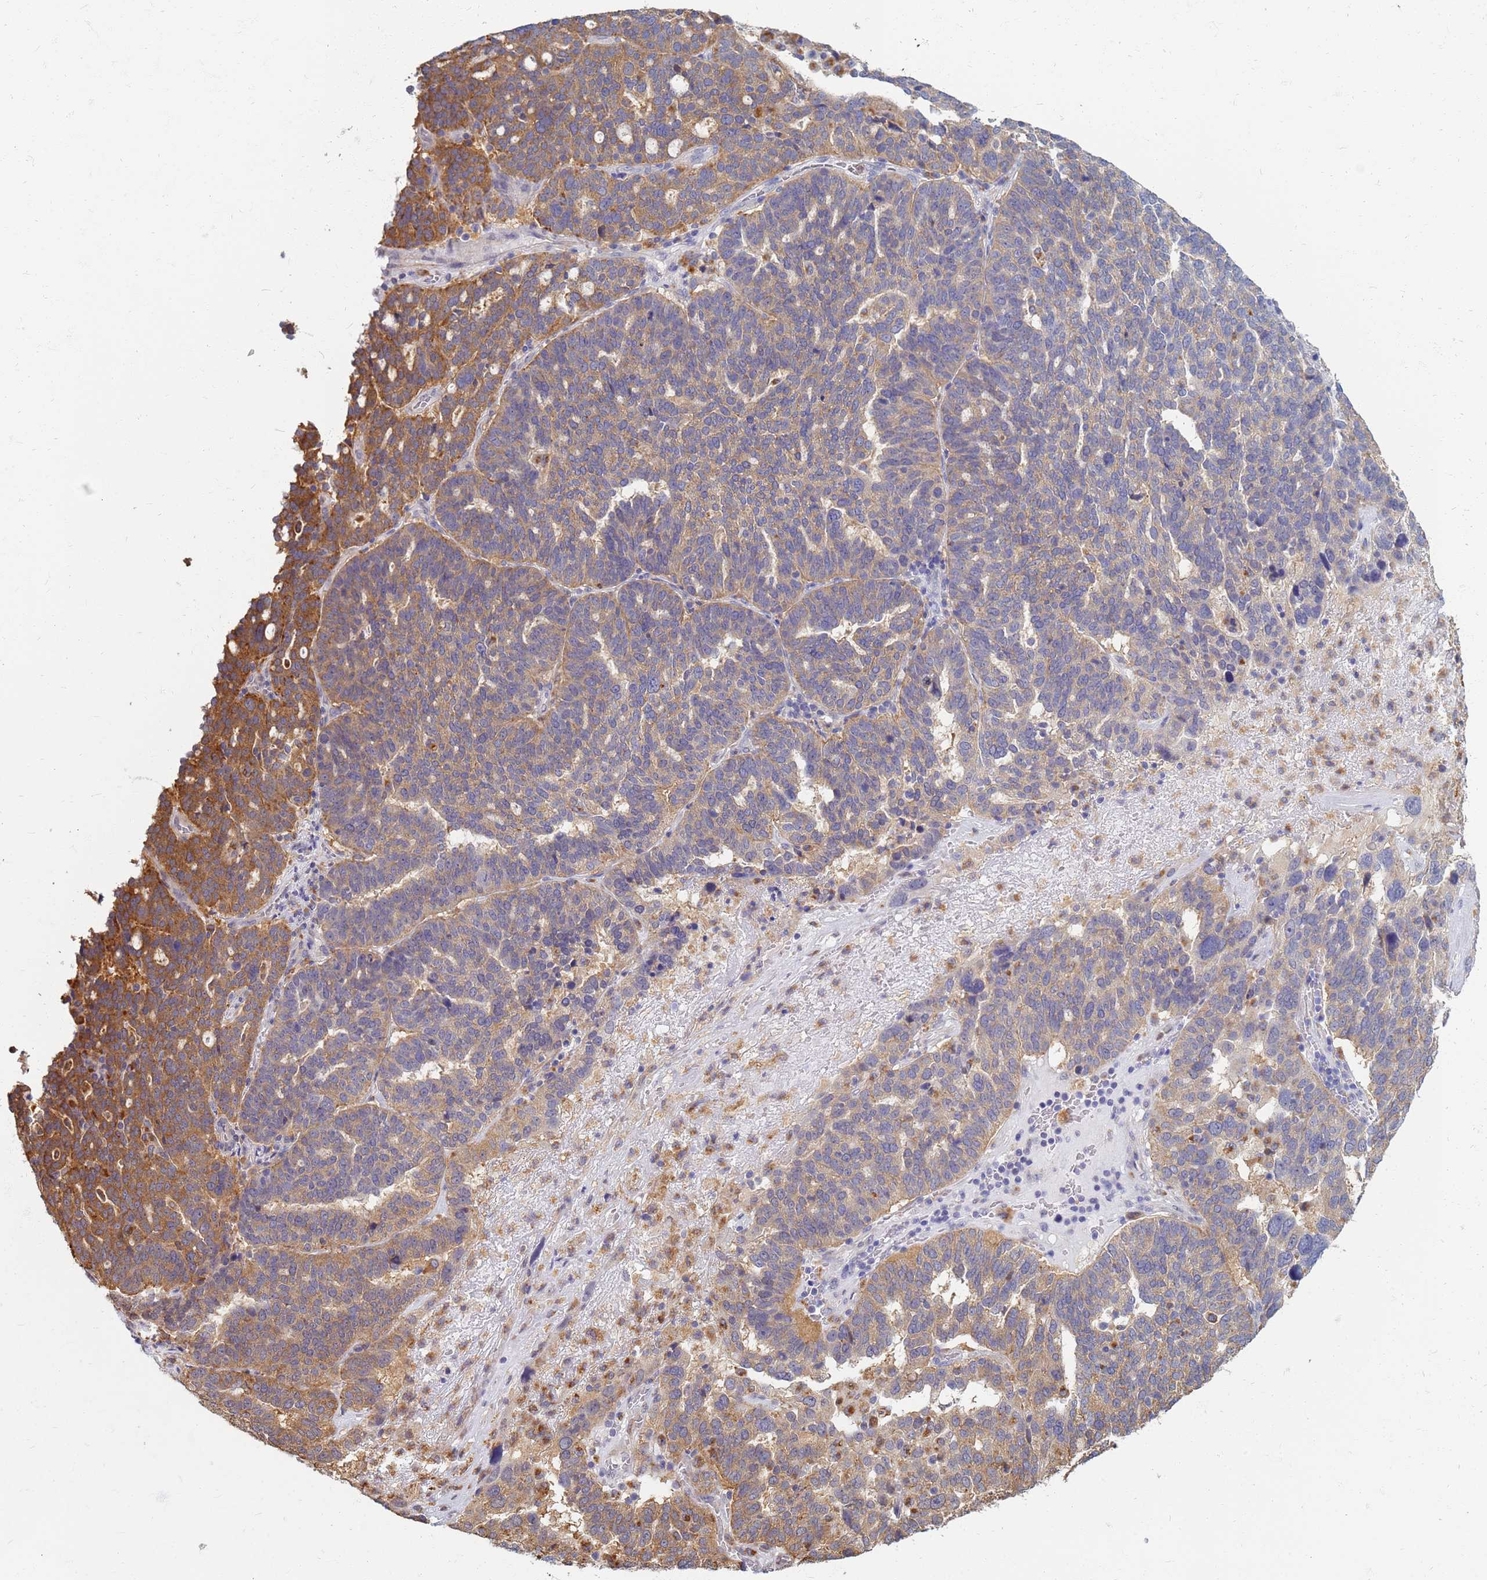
{"staining": {"intensity": "moderate", "quantity": "25%-75%", "location": "cytoplasmic/membranous"}, "tissue": "ovarian cancer", "cell_type": "Tumor cells", "image_type": "cancer", "snomed": [{"axis": "morphology", "description": "Cystadenocarcinoma, serous, NOS"}, {"axis": "topography", "description": "Ovary"}], "caption": "Immunohistochemical staining of ovarian cancer displays moderate cytoplasmic/membranous protein staining in approximately 25%-75% of tumor cells. The protein is shown in brown color, while the nuclei are stained blue.", "gene": "ATP6V1E1", "patient": {"sex": "female", "age": 59}}